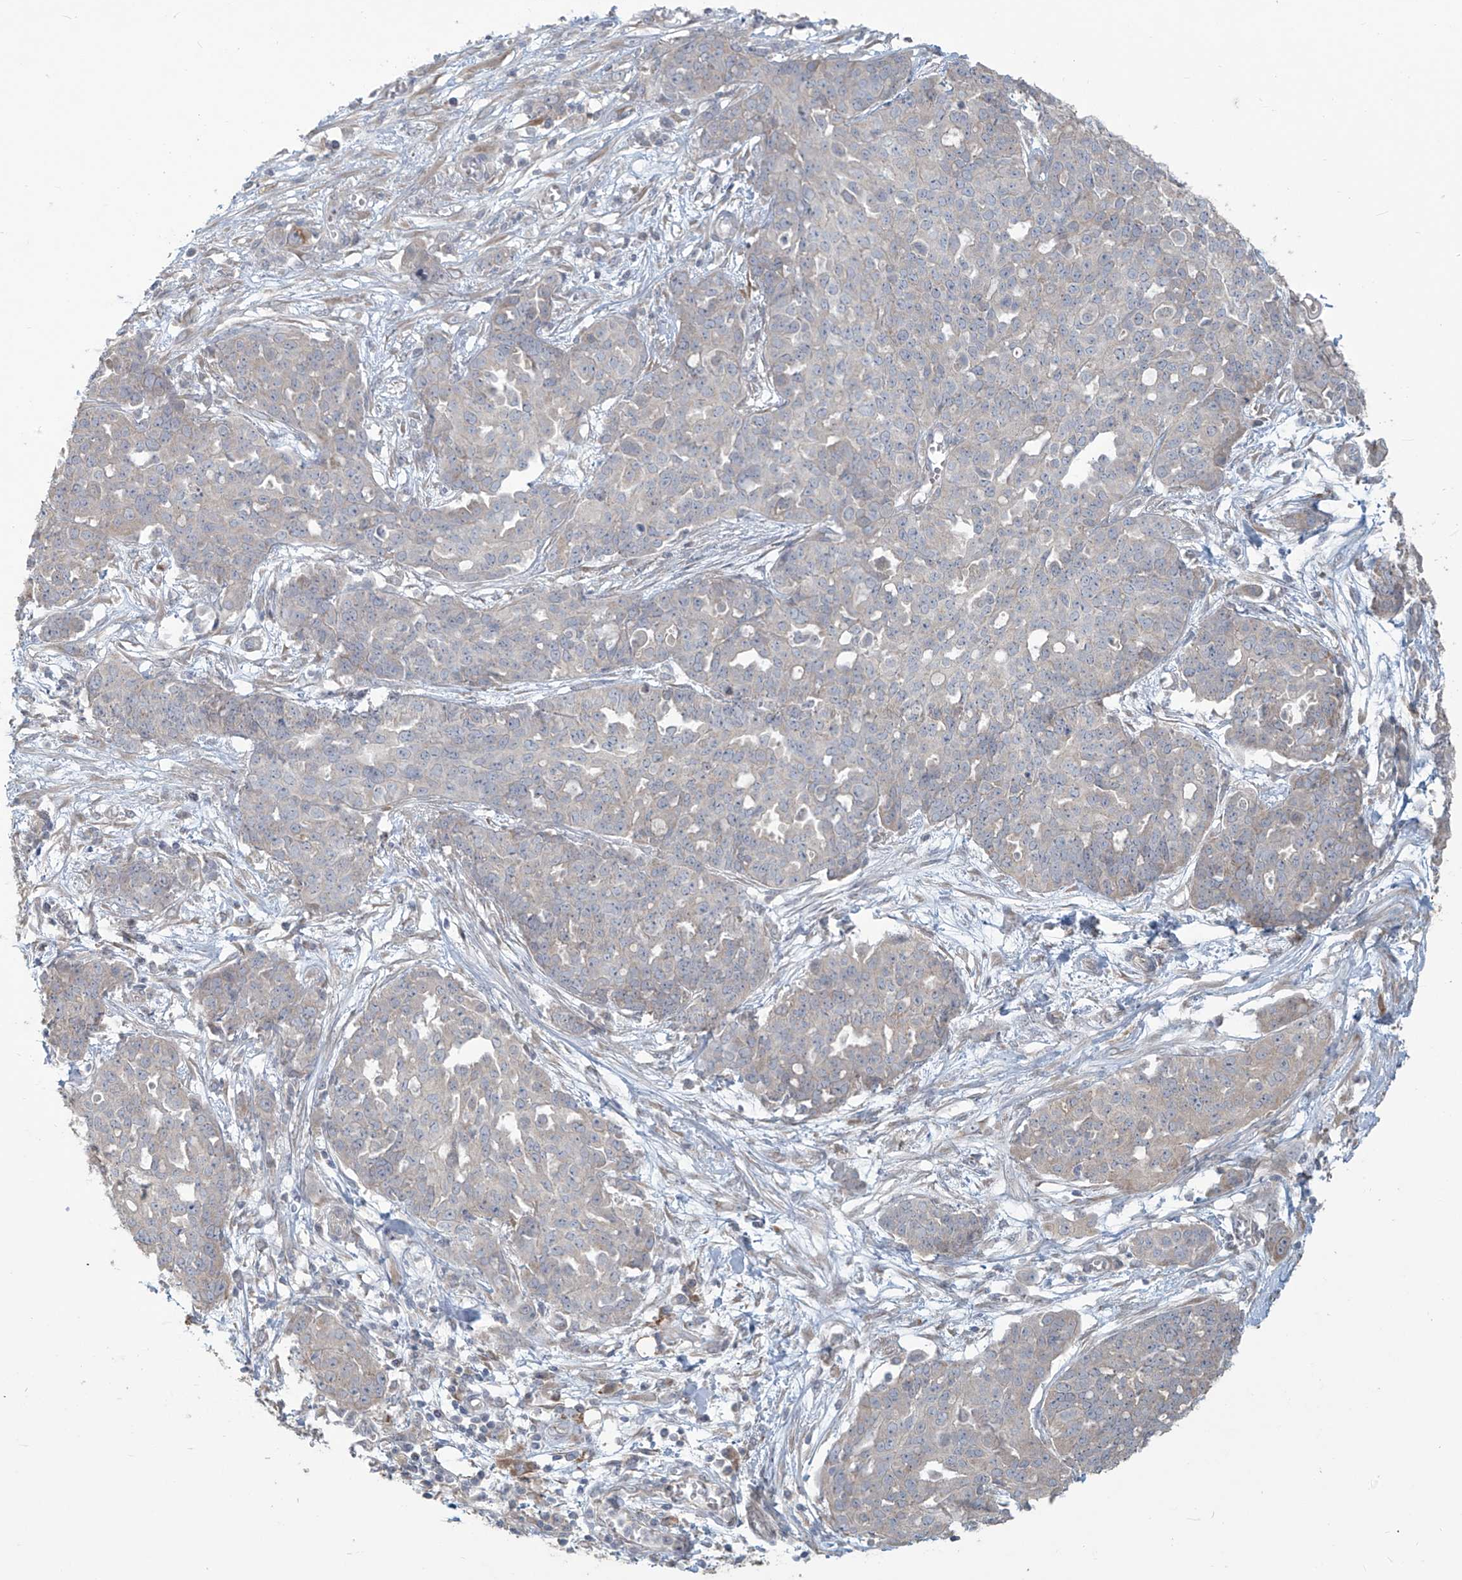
{"staining": {"intensity": "negative", "quantity": "none", "location": "none"}, "tissue": "ovarian cancer", "cell_type": "Tumor cells", "image_type": "cancer", "snomed": [{"axis": "morphology", "description": "Cystadenocarcinoma, serous, NOS"}, {"axis": "topography", "description": "Soft tissue"}, {"axis": "topography", "description": "Ovary"}], "caption": "Tumor cells are negative for brown protein staining in ovarian cancer (serous cystadenocarcinoma).", "gene": "MAGIX", "patient": {"sex": "female", "age": 57}}